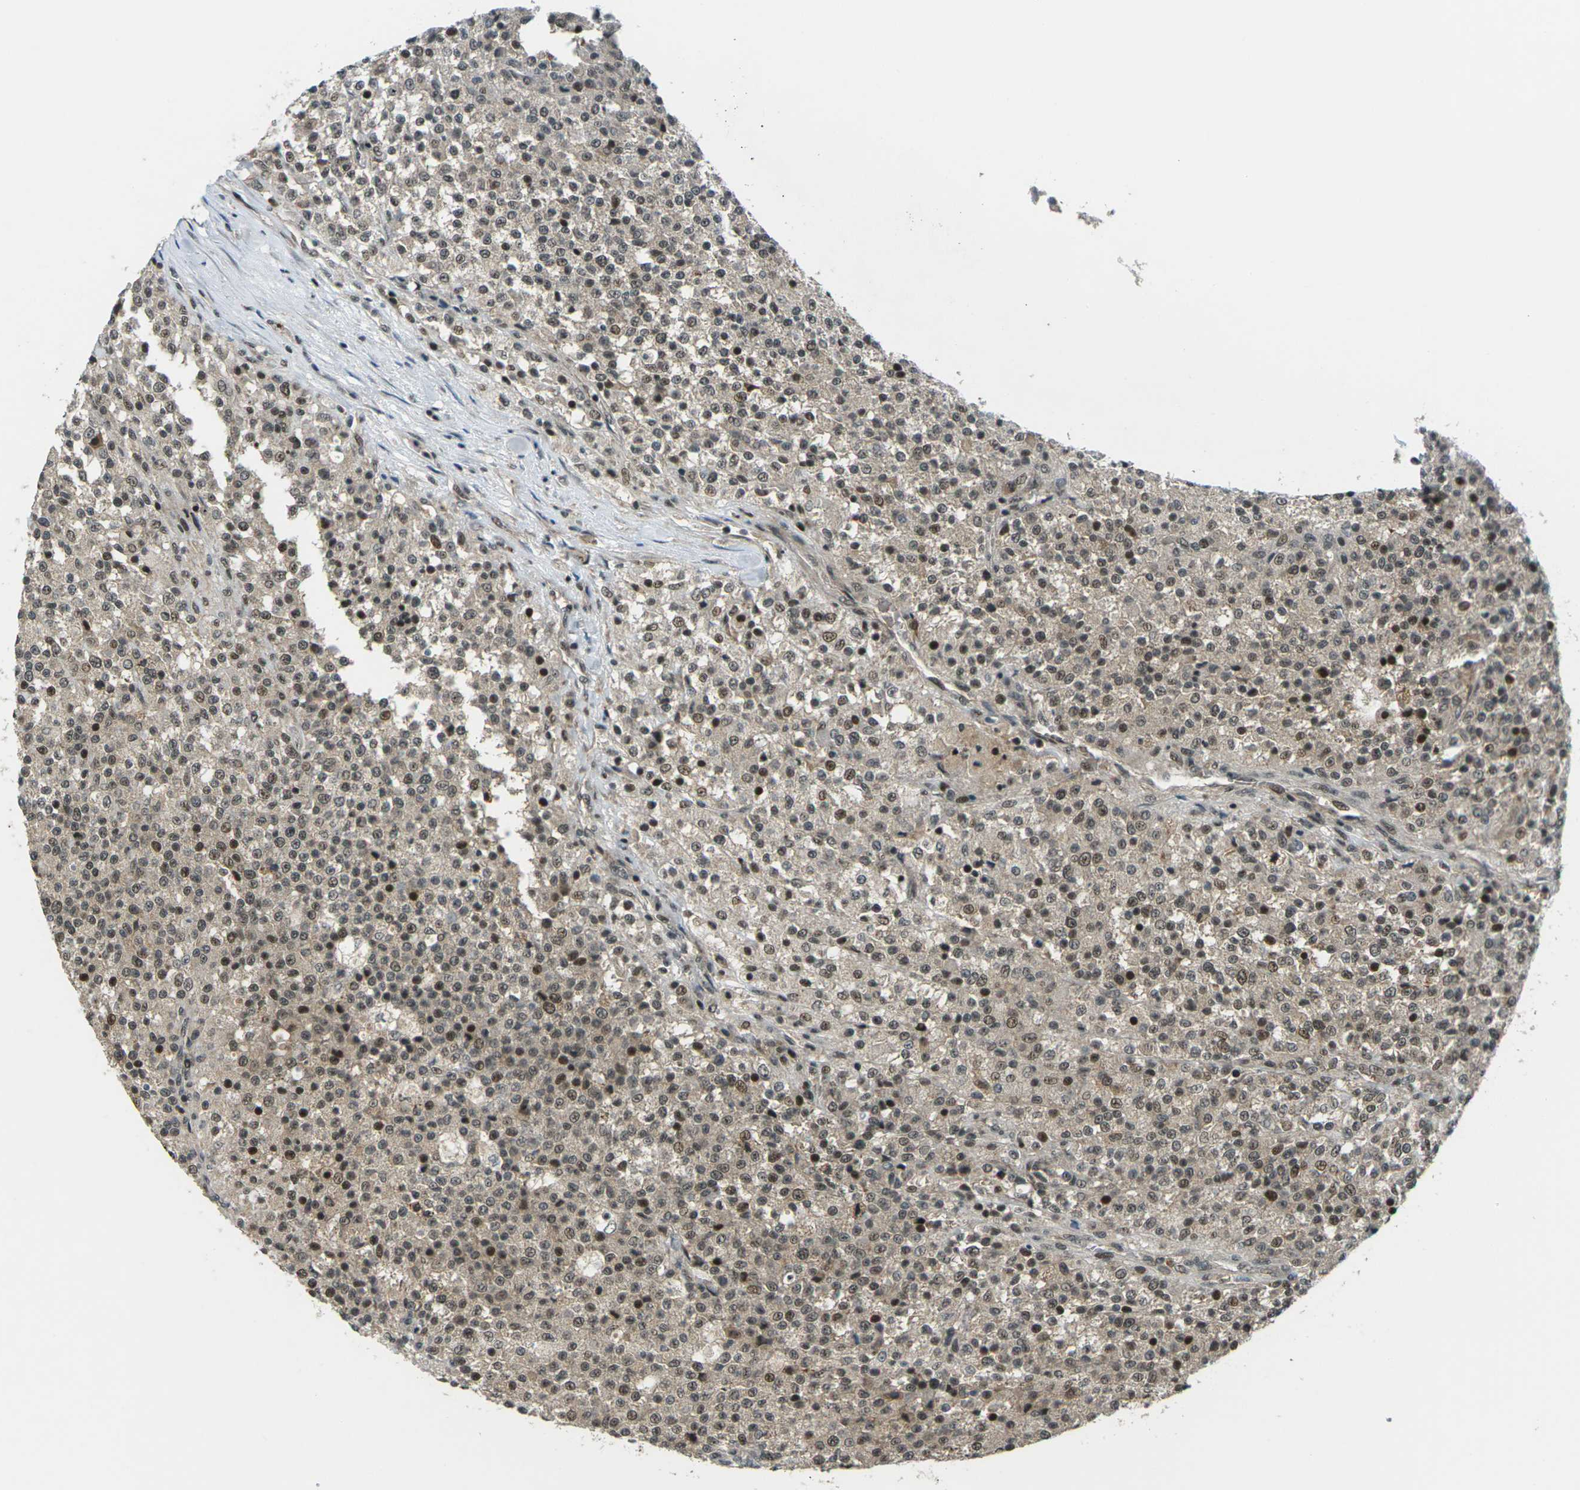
{"staining": {"intensity": "moderate", "quantity": ">75%", "location": "cytoplasmic/membranous,nuclear"}, "tissue": "testis cancer", "cell_type": "Tumor cells", "image_type": "cancer", "snomed": [{"axis": "morphology", "description": "Seminoma, NOS"}, {"axis": "topography", "description": "Testis"}], "caption": "Human testis cancer stained for a protein (brown) shows moderate cytoplasmic/membranous and nuclear positive positivity in about >75% of tumor cells.", "gene": "UBE2S", "patient": {"sex": "male", "age": 59}}